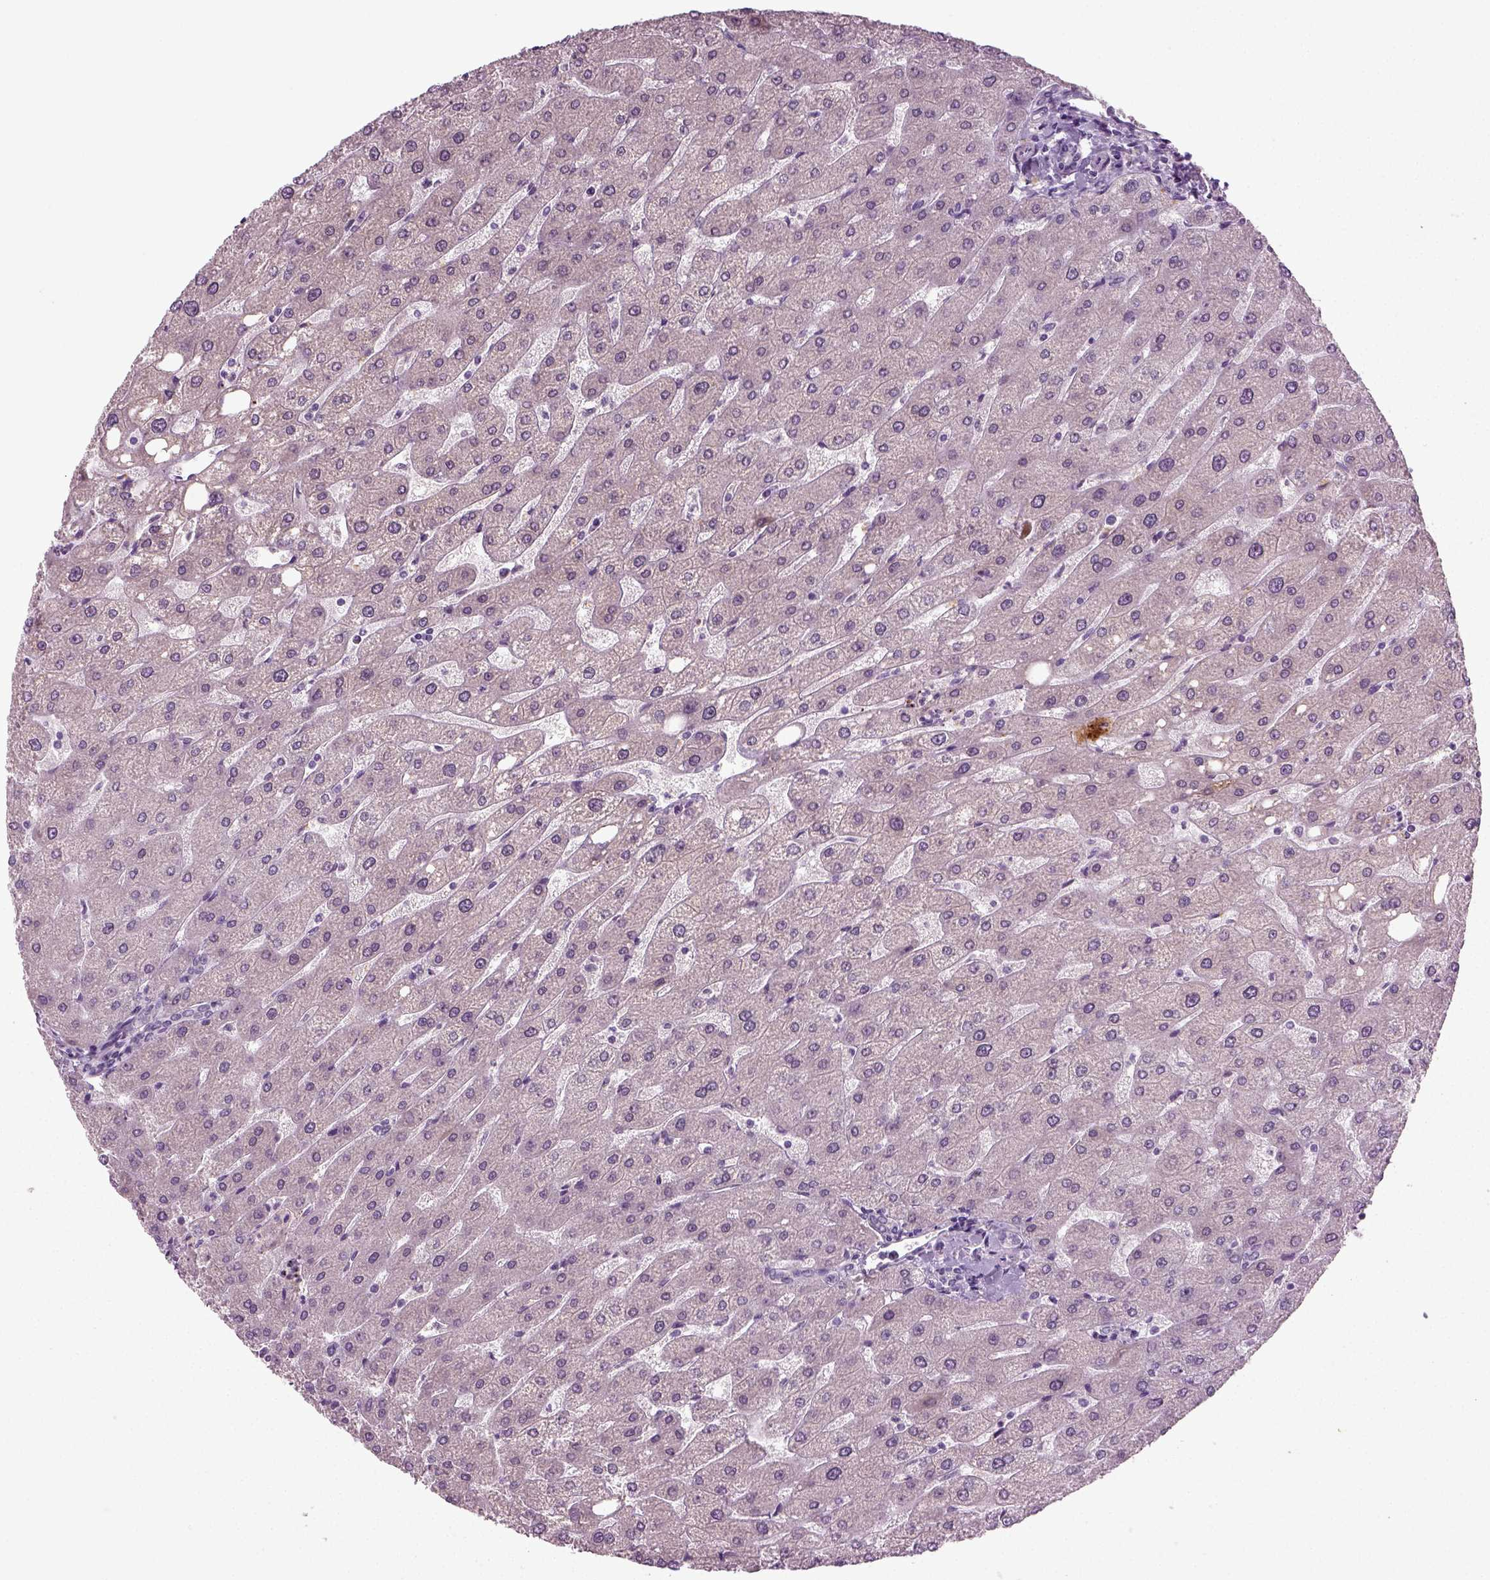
{"staining": {"intensity": "negative", "quantity": "none", "location": "none"}, "tissue": "liver", "cell_type": "Cholangiocytes", "image_type": "normal", "snomed": [{"axis": "morphology", "description": "Normal tissue, NOS"}, {"axis": "topography", "description": "Liver"}], "caption": "A histopathology image of liver stained for a protein demonstrates no brown staining in cholangiocytes. The staining is performed using DAB (3,3'-diaminobenzidine) brown chromogen with nuclei counter-stained in using hematoxylin.", "gene": "SYNGAP1", "patient": {"sex": "male", "age": 67}}